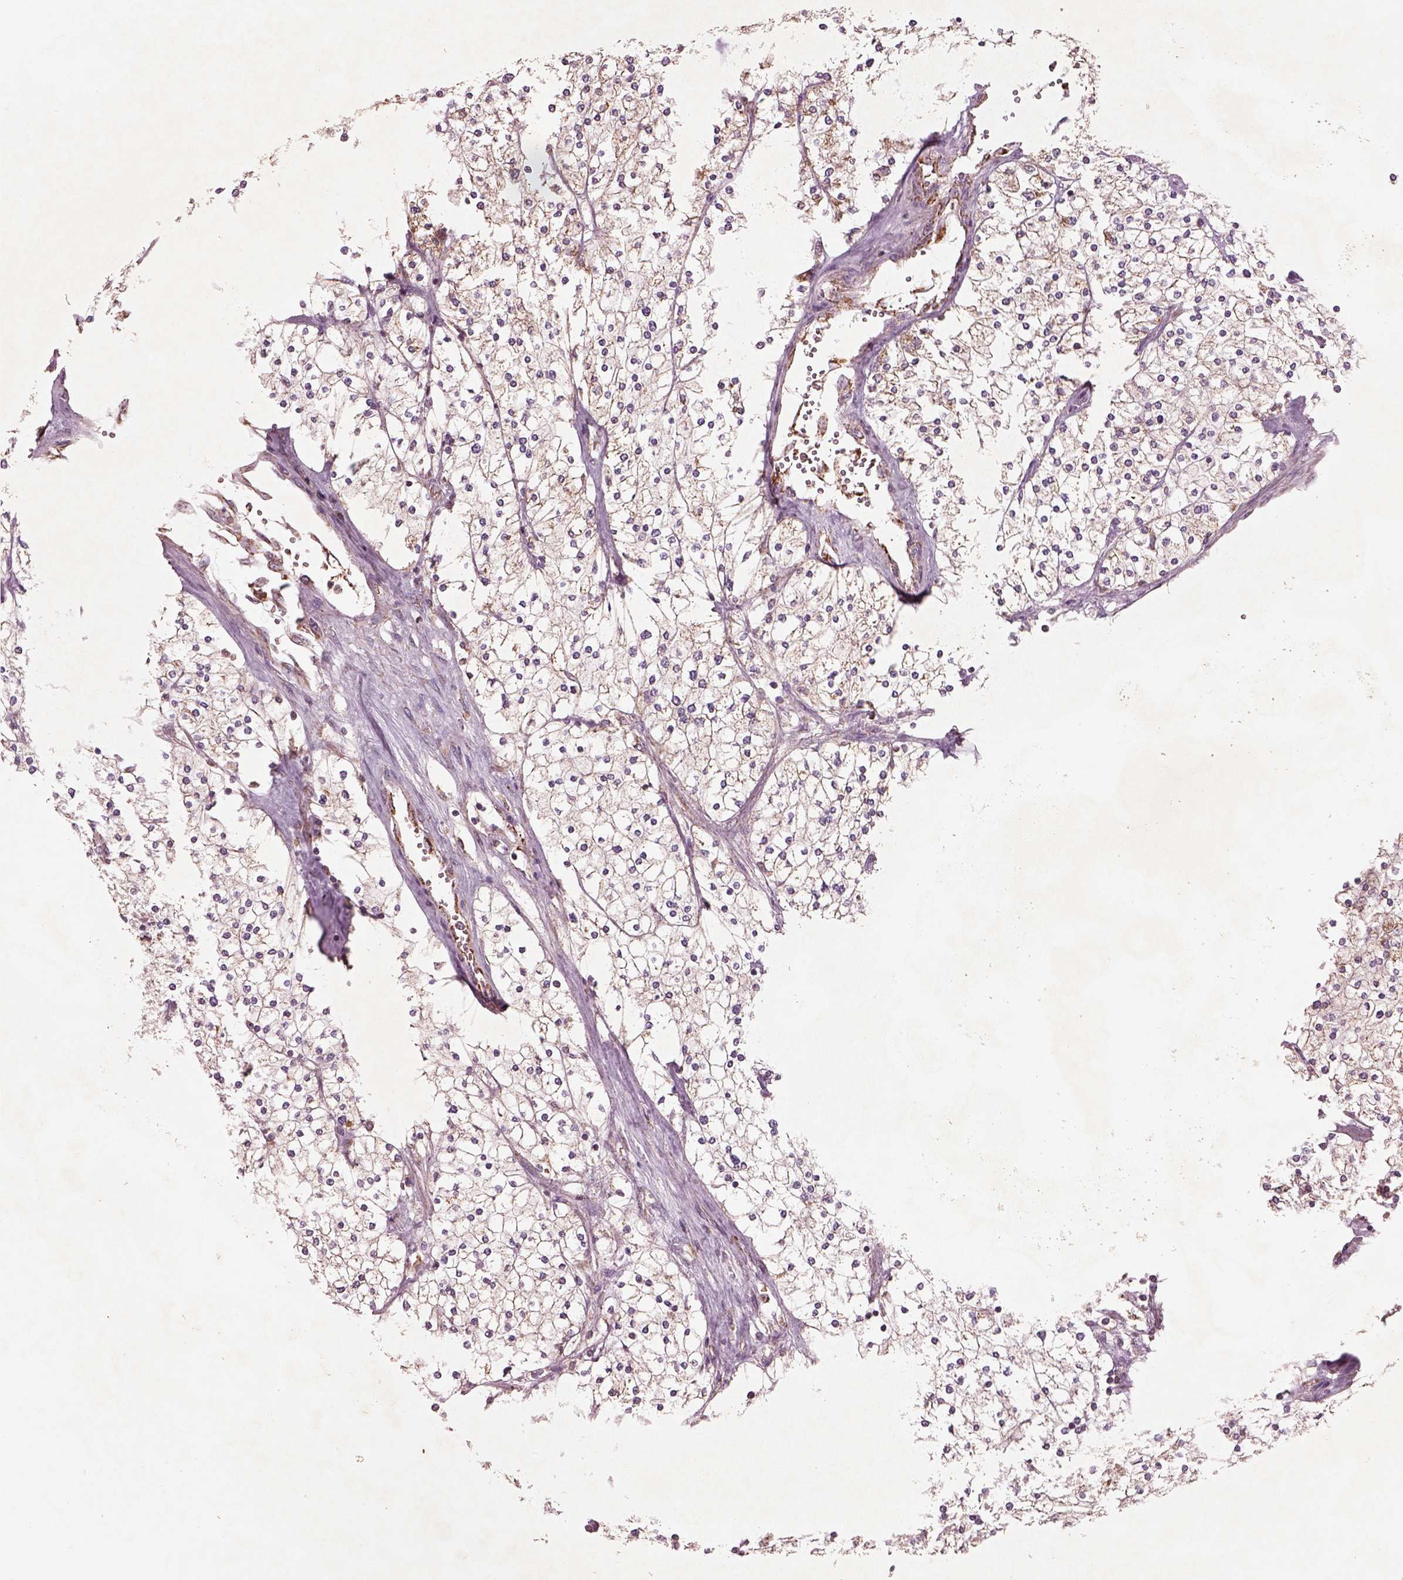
{"staining": {"intensity": "weak", "quantity": "<25%", "location": "cytoplasmic/membranous"}, "tissue": "renal cancer", "cell_type": "Tumor cells", "image_type": "cancer", "snomed": [{"axis": "morphology", "description": "Adenocarcinoma, NOS"}, {"axis": "topography", "description": "Kidney"}], "caption": "Tumor cells show no significant staining in adenocarcinoma (renal).", "gene": "SLC25A5", "patient": {"sex": "male", "age": 80}}